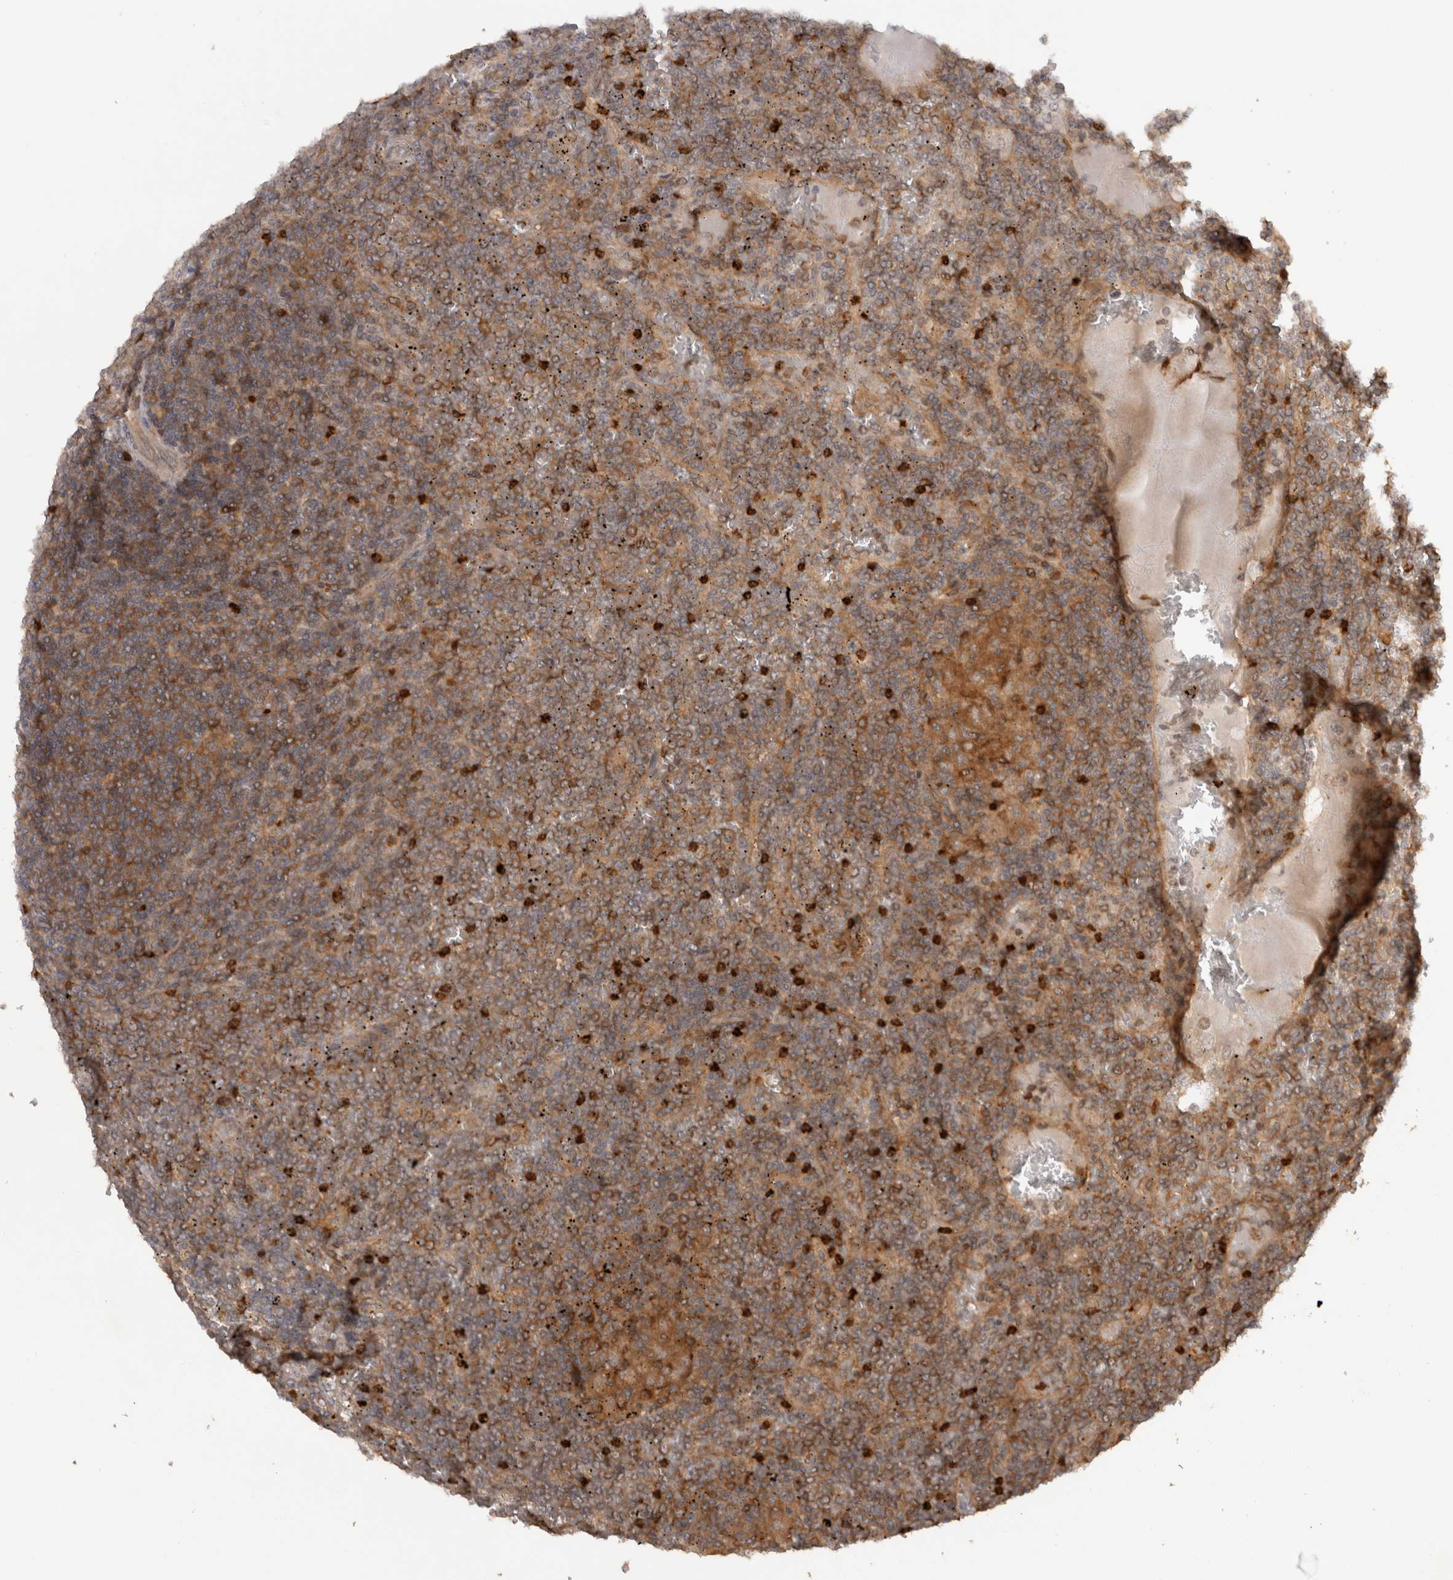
{"staining": {"intensity": "moderate", "quantity": ">75%", "location": "cytoplasmic/membranous"}, "tissue": "lymphoma", "cell_type": "Tumor cells", "image_type": "cancer", "snomed": [{"axis": "morphology", "description": "Malignant lymphoma, non-Hodgkin's type, Low grade"}, {"axis": "topography", "description": "Spleen"}], "caption": "Lymphoma stained with DAB (3,3'-diaminobenzidine) immunohistochemistry displays medium levels of moderate cytoplasmic/membranous expression in about >75% of tumor cells.", "gene": "VEPH1", "patient": {"sex": "female", "age": 19}}